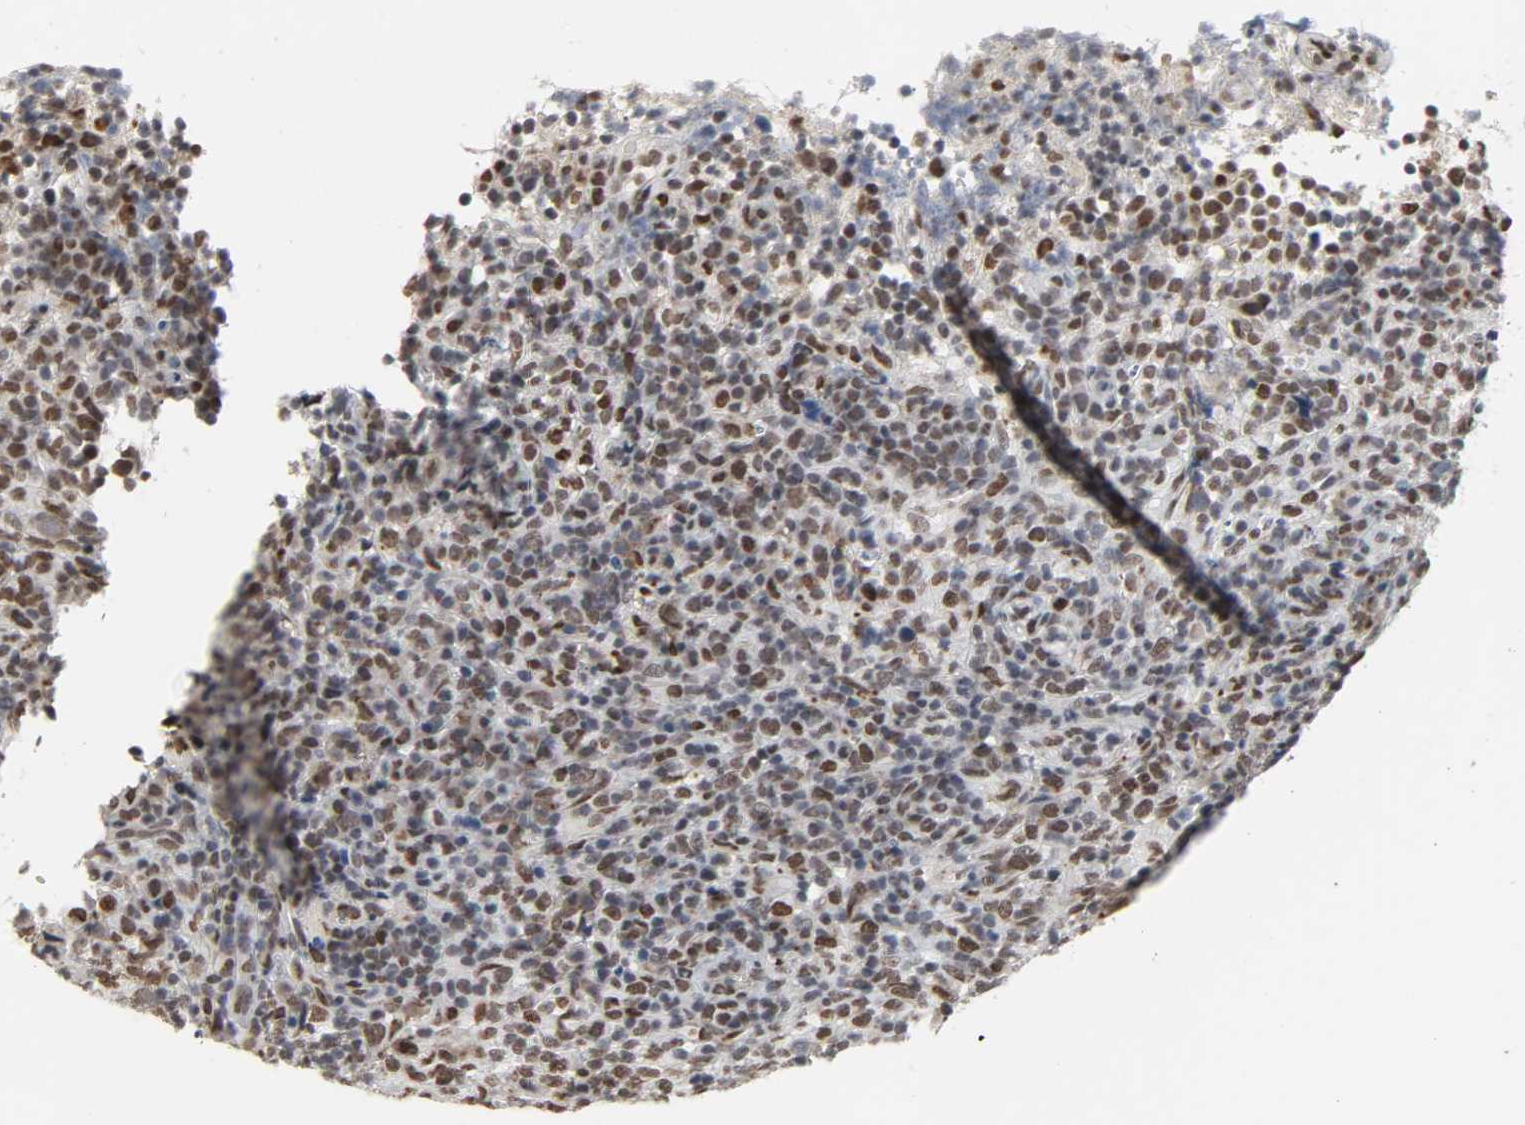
{"staining": {"intensity": "weak", "quantity": ">75%", "location": "nuclear"}, "tissue": "lymphoma", "cell_type": "Tumor cells", "image_type": "cancer", "snomed": [{"axis": "morphology", "description": "Malignant lymphoma, non-Hodgkin's type, High grade"}, {"axis": "topography", "description": "Lymph node"}], "caption": "Lymphoma tissue reveals weak nuclear staining in approximately >75% of tumor cells, visualized by immunohistochemistry.", "gene": "DAZAP1", "patient": {"sex": "female", "age": 76}}